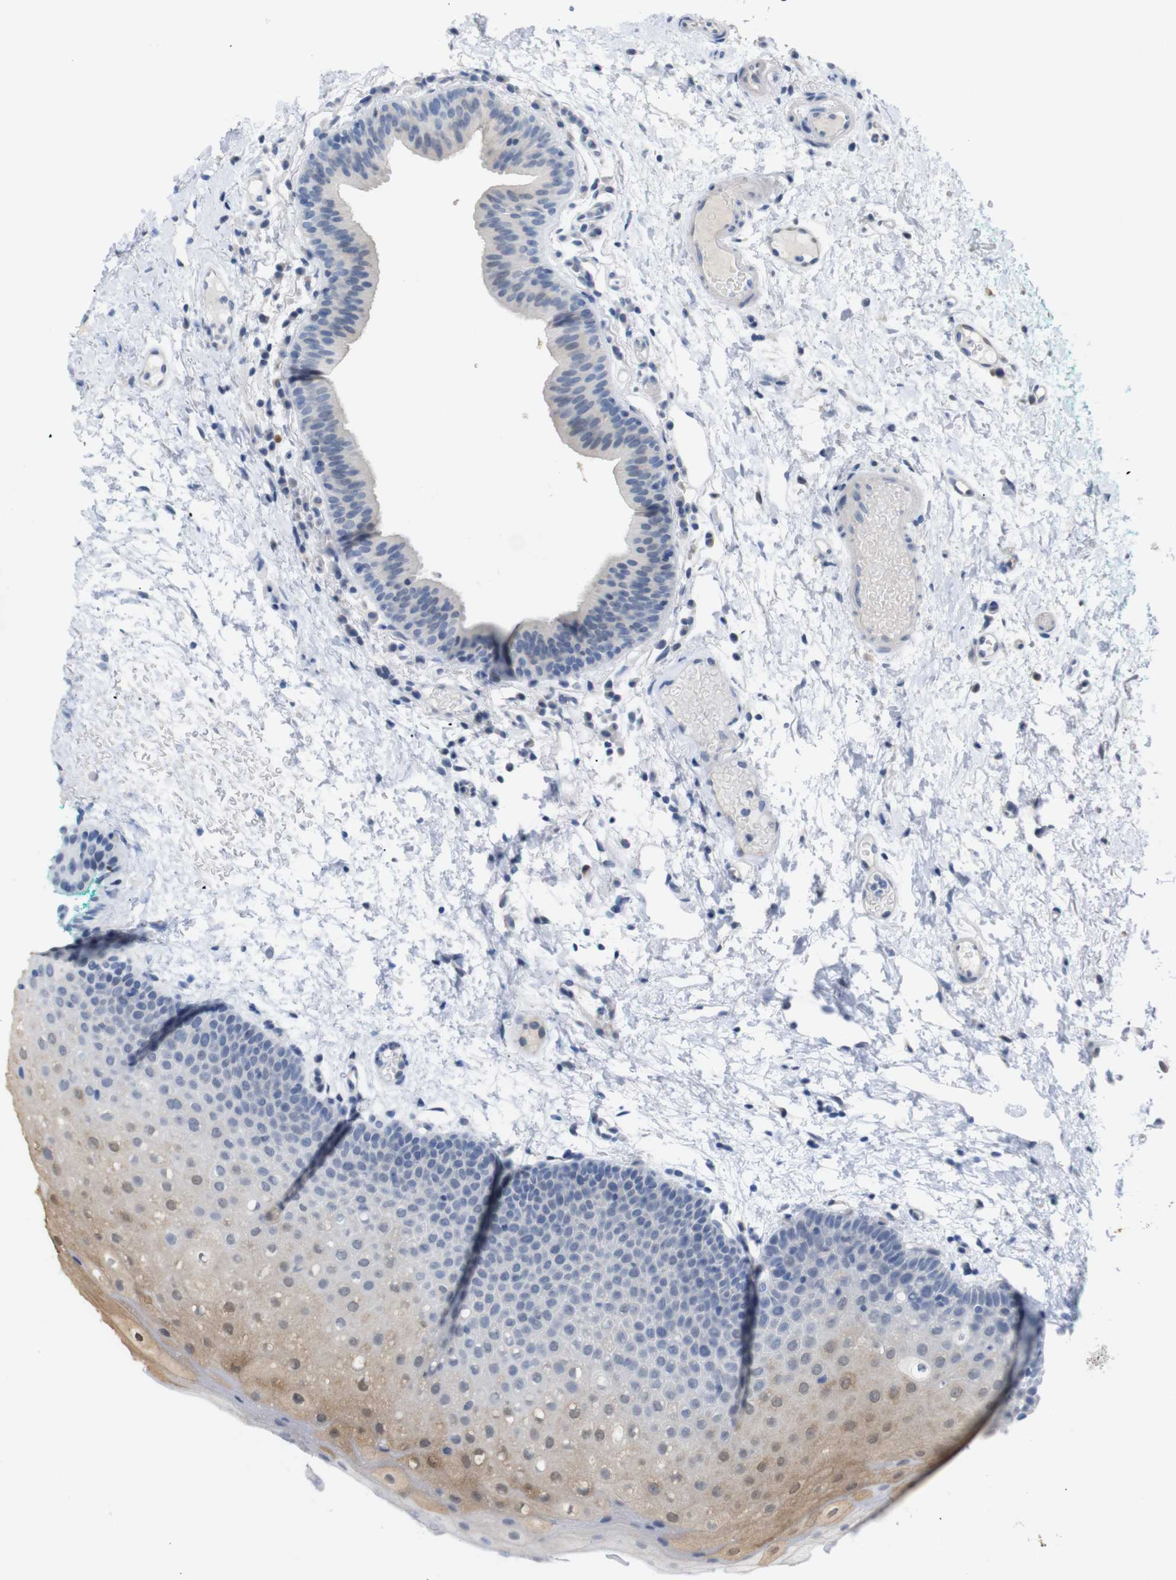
{"staining": {"intensity": "weak", "quantity": "25%-75%", "location": "cytoplasmic/membranous"}, "tissue": "oral mucosa", "cell_type": "Squamous epithelial cells", "image_type": "normal", "snomed": [{"axis": "morphology", "description": "Normal tissue, NOS"}, {"axis": "morphology", "description": "Squamous cell carcinoma, NOS"}, {"axis": "topography", "description": "Oral tissue"}, {"axis": "topography", "description": "Salivary gland"}, {"axis": "topography", "description": "Head-Neck"}], "caption": "Immunohistochemical staining of normal human oral mucosa shows low levels of weak cytoplasmic/membranous staining in about 25%-75% of squamous epithelial cells.", "gene": "CHRM5", "patient": {"sex": "female", "age": 62}}